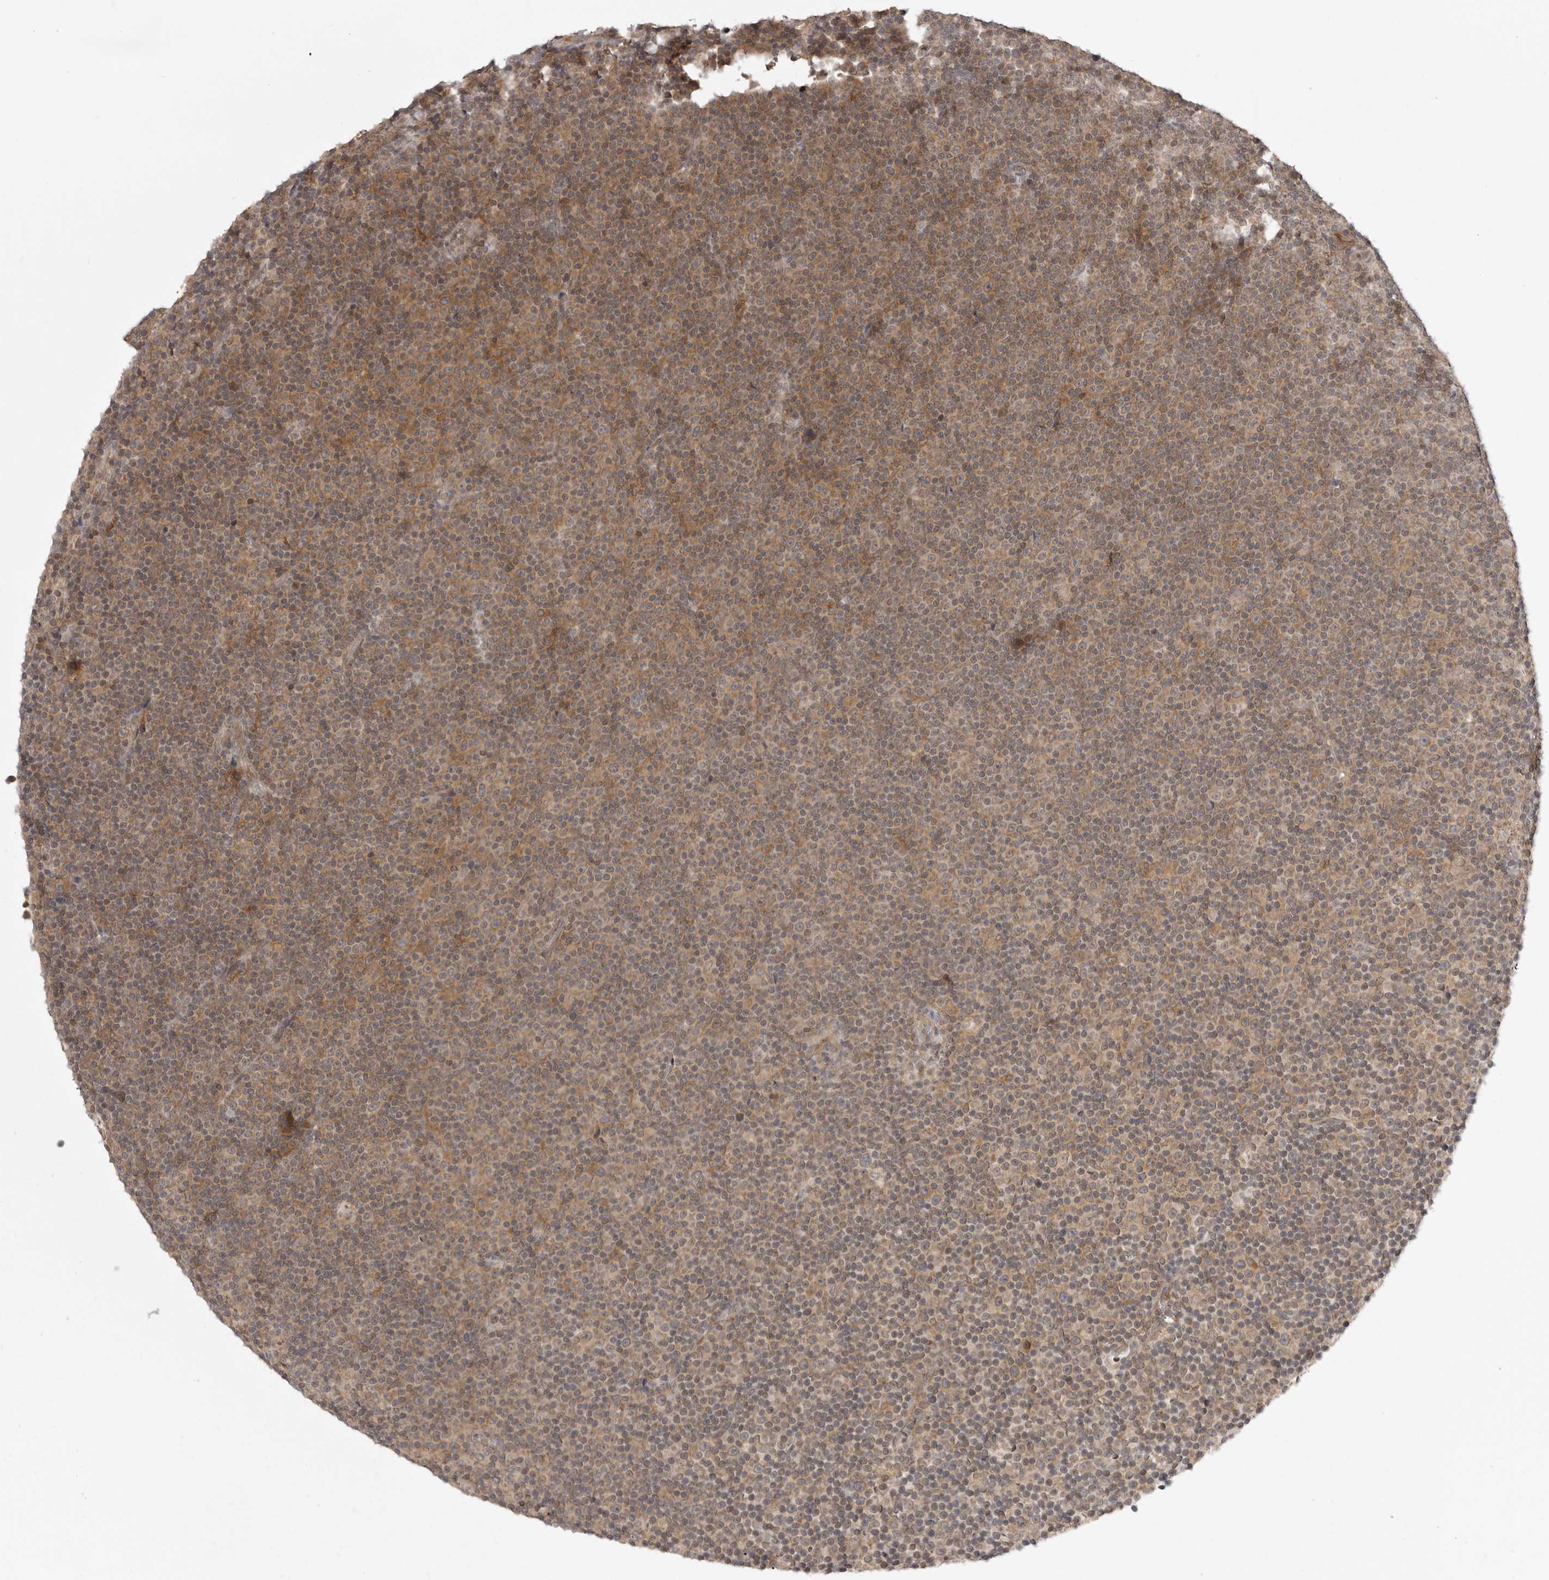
{"staining": {"intensity": "weak", "quantity": ">75%", "location": "cytoplasmic/membranous"}, "tissue": "lymphoma", "cell_type": "Tumor cells", "image_type": "cancer", "snomed": [{"axis": "morphology", "description": "Malignant lymphoma, non-Hodgkin's type, Low grade"}, {"axis": "topography", "description": "Lymph node"}], "caption": "Lymphoma stained for a protein displays weak cytoplasmic/membranous positivity in tumor cells. (IHC, brightfield microscopy, high magnification).", "gene": "PRRC2A", "patient": {"sex": "female", "age": 67}}